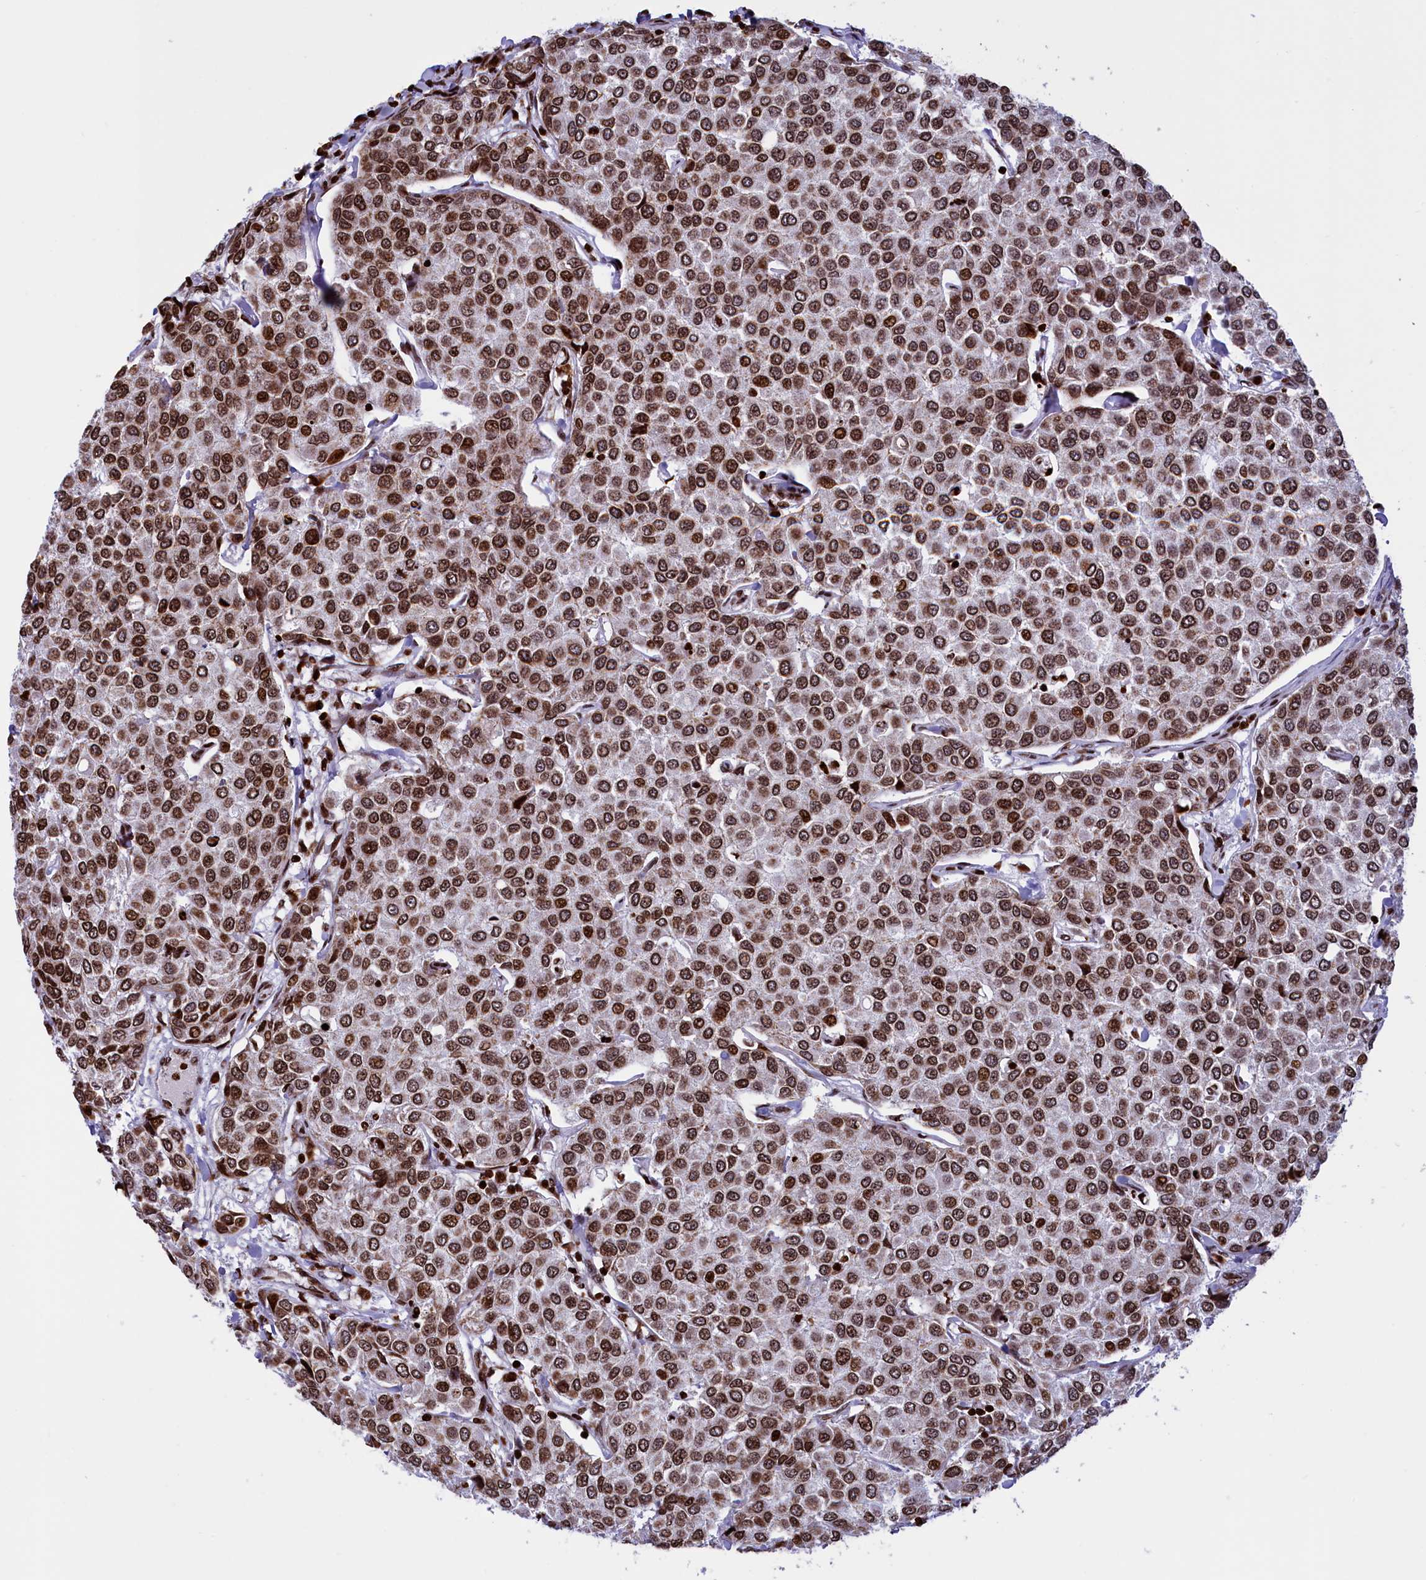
{"staining": {"intensity": "strong", "quantity": ">75%", "location": "nuclear"}, "tissue": "breast cancer", "cell_type": "Tumor cells", "image_type": "cancer", "snomed": [{"axis": "morphology", "description": "Duct carcinoma"}, {"axis": "topography", "description": "Breast"}], "caption": "Human intraductal carcinoma (breast) stained with a brown dye exhibits strong nuclear positive positivity in approximately >75% of tumor cells.", "gene": "TIMM29", "patient": {"sex": "female", "age": 55}}